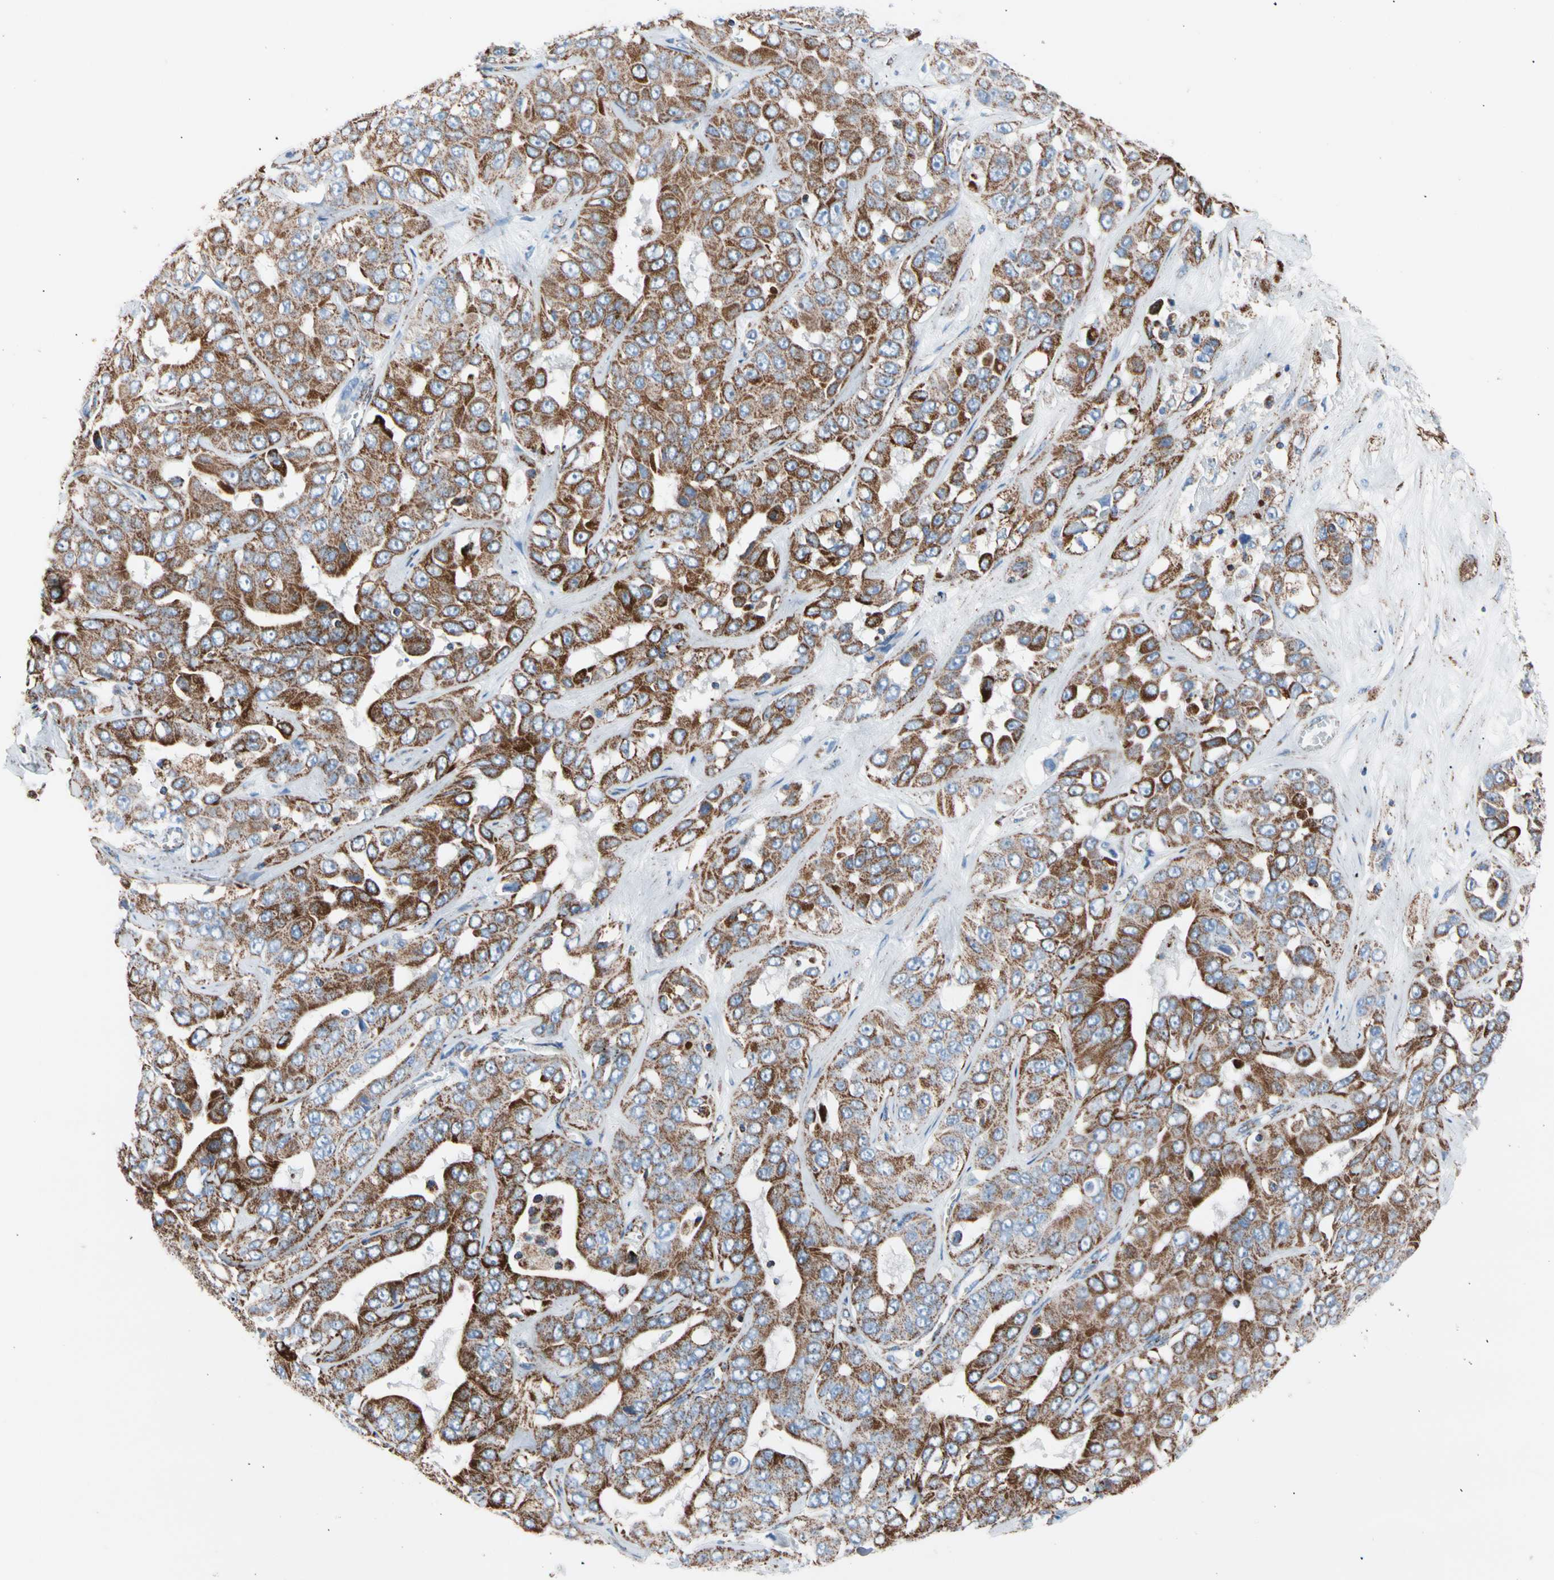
{"staining": {"intensity": "strong", "quantity": ">75%", "location": "cytoplasmic/membranous"}, "tissue": "liver cancer", "cell_type": "Tumor cells", "image_type": "cancer", "snomed": [{"axis": "morphology", "description": "Cholangiocarcinoma"}, {"axis": "topography", "description": "Liver"}], "caption": "Immunohistochemical staining of human liver cholangiocarcinoma reveals high levels of strong cytoplasmic/membranous expression in approximately >75% of tumor cells.", "gene": "HK1", "patient": {"sex": "female", "age": 52}}